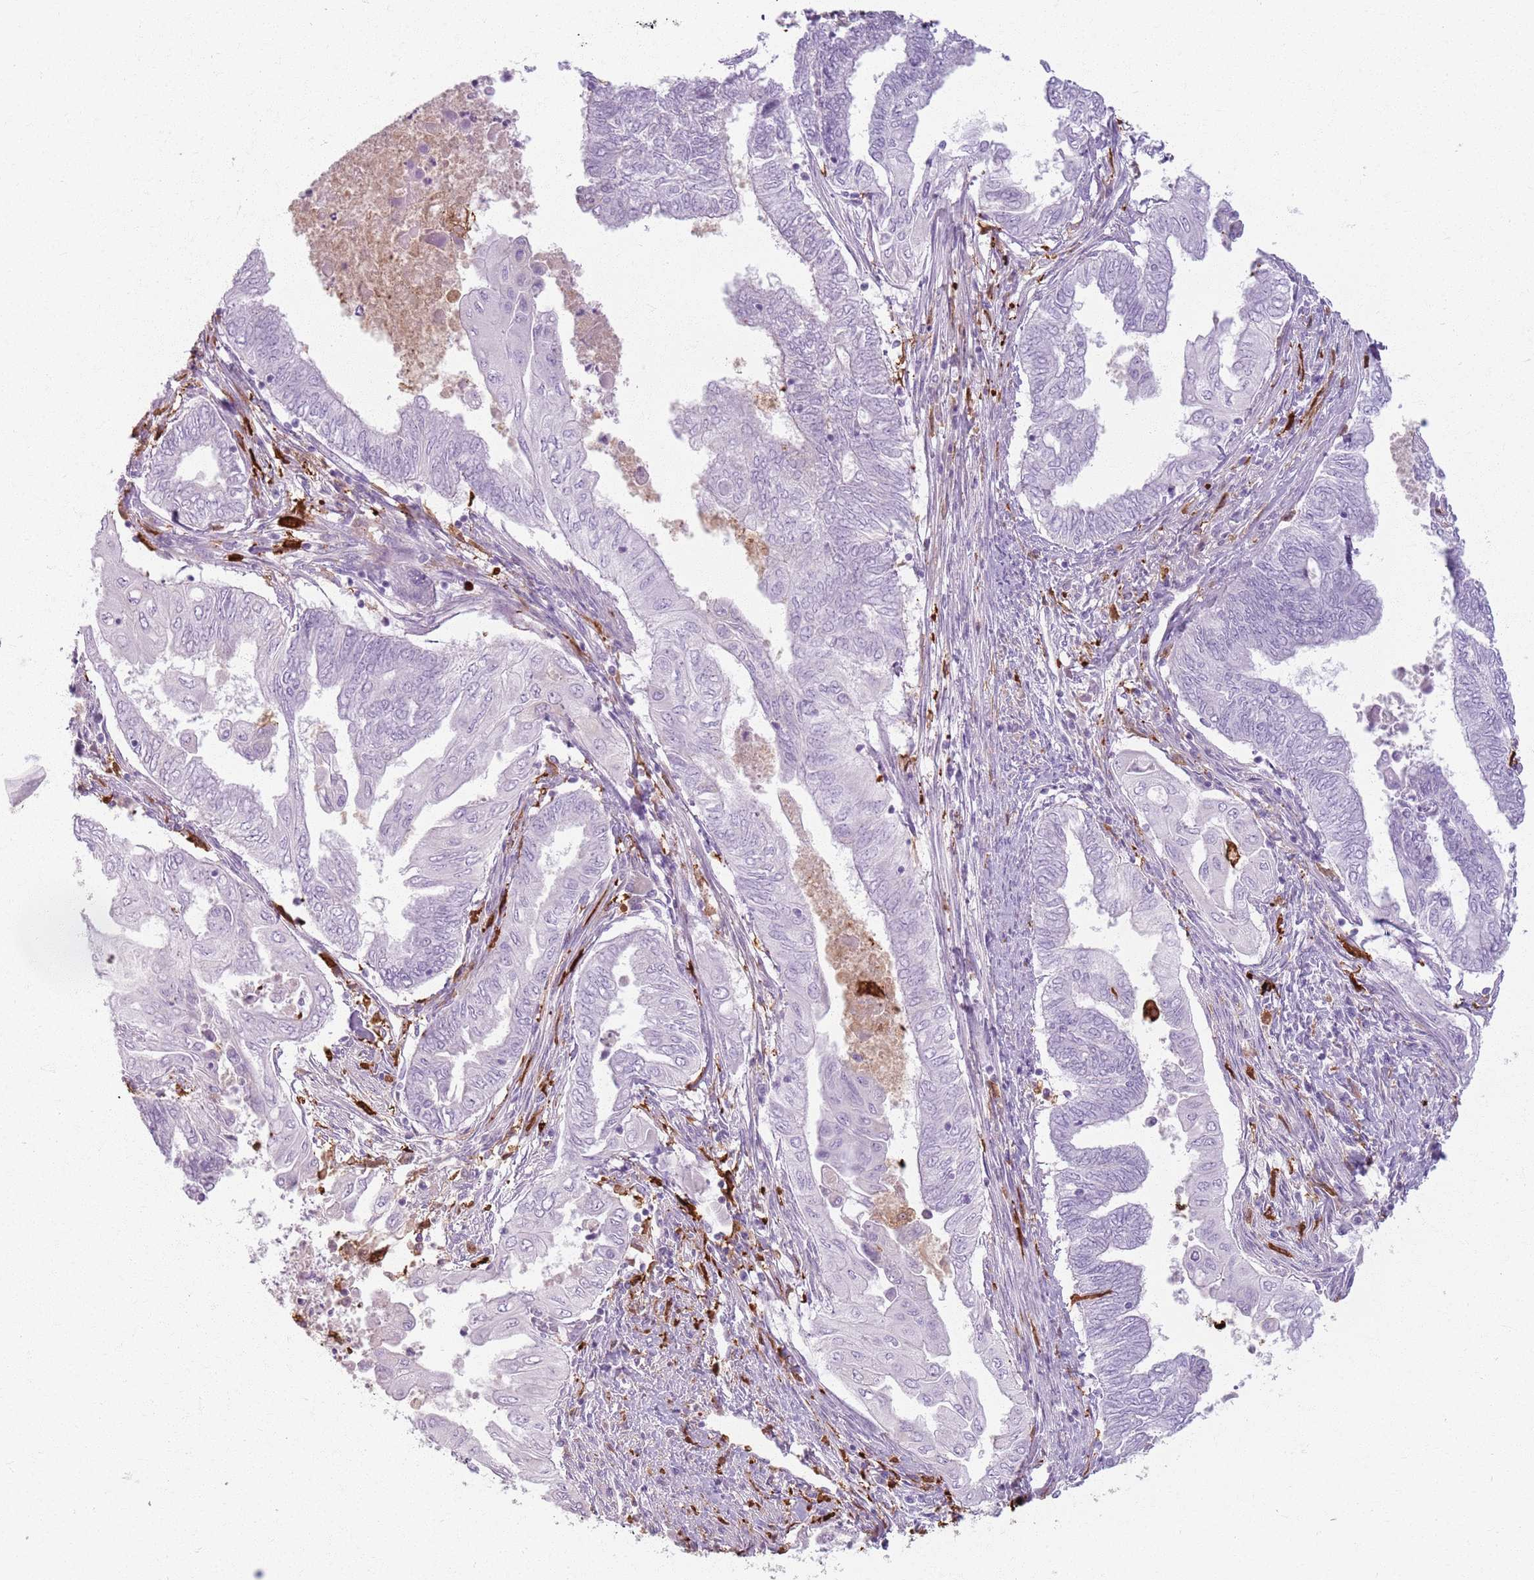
{"staining": {"intensity": "negative", "quantity": "none", "location": "none"}, "tissue": "endometrial cancer", "cell_type": "Tumor cells", "image_type": "cancer", "snomed": [{"axis": "morphology", "description": "Adenocarcinoma, NOS"}, {"axis": "topography", "description": "Uterus"}, {"axis": "topography", "description": "Endometrium"}], "caption": "High magnification brightfield microscopy of endometrial adenocarcinoma stained with DAB (brown) and counterstained with hematoxylin (blue): tumor cells show no significant positivity.", "gene": "GDPGP1", "patient": {"sex": "female", "age": 70}}